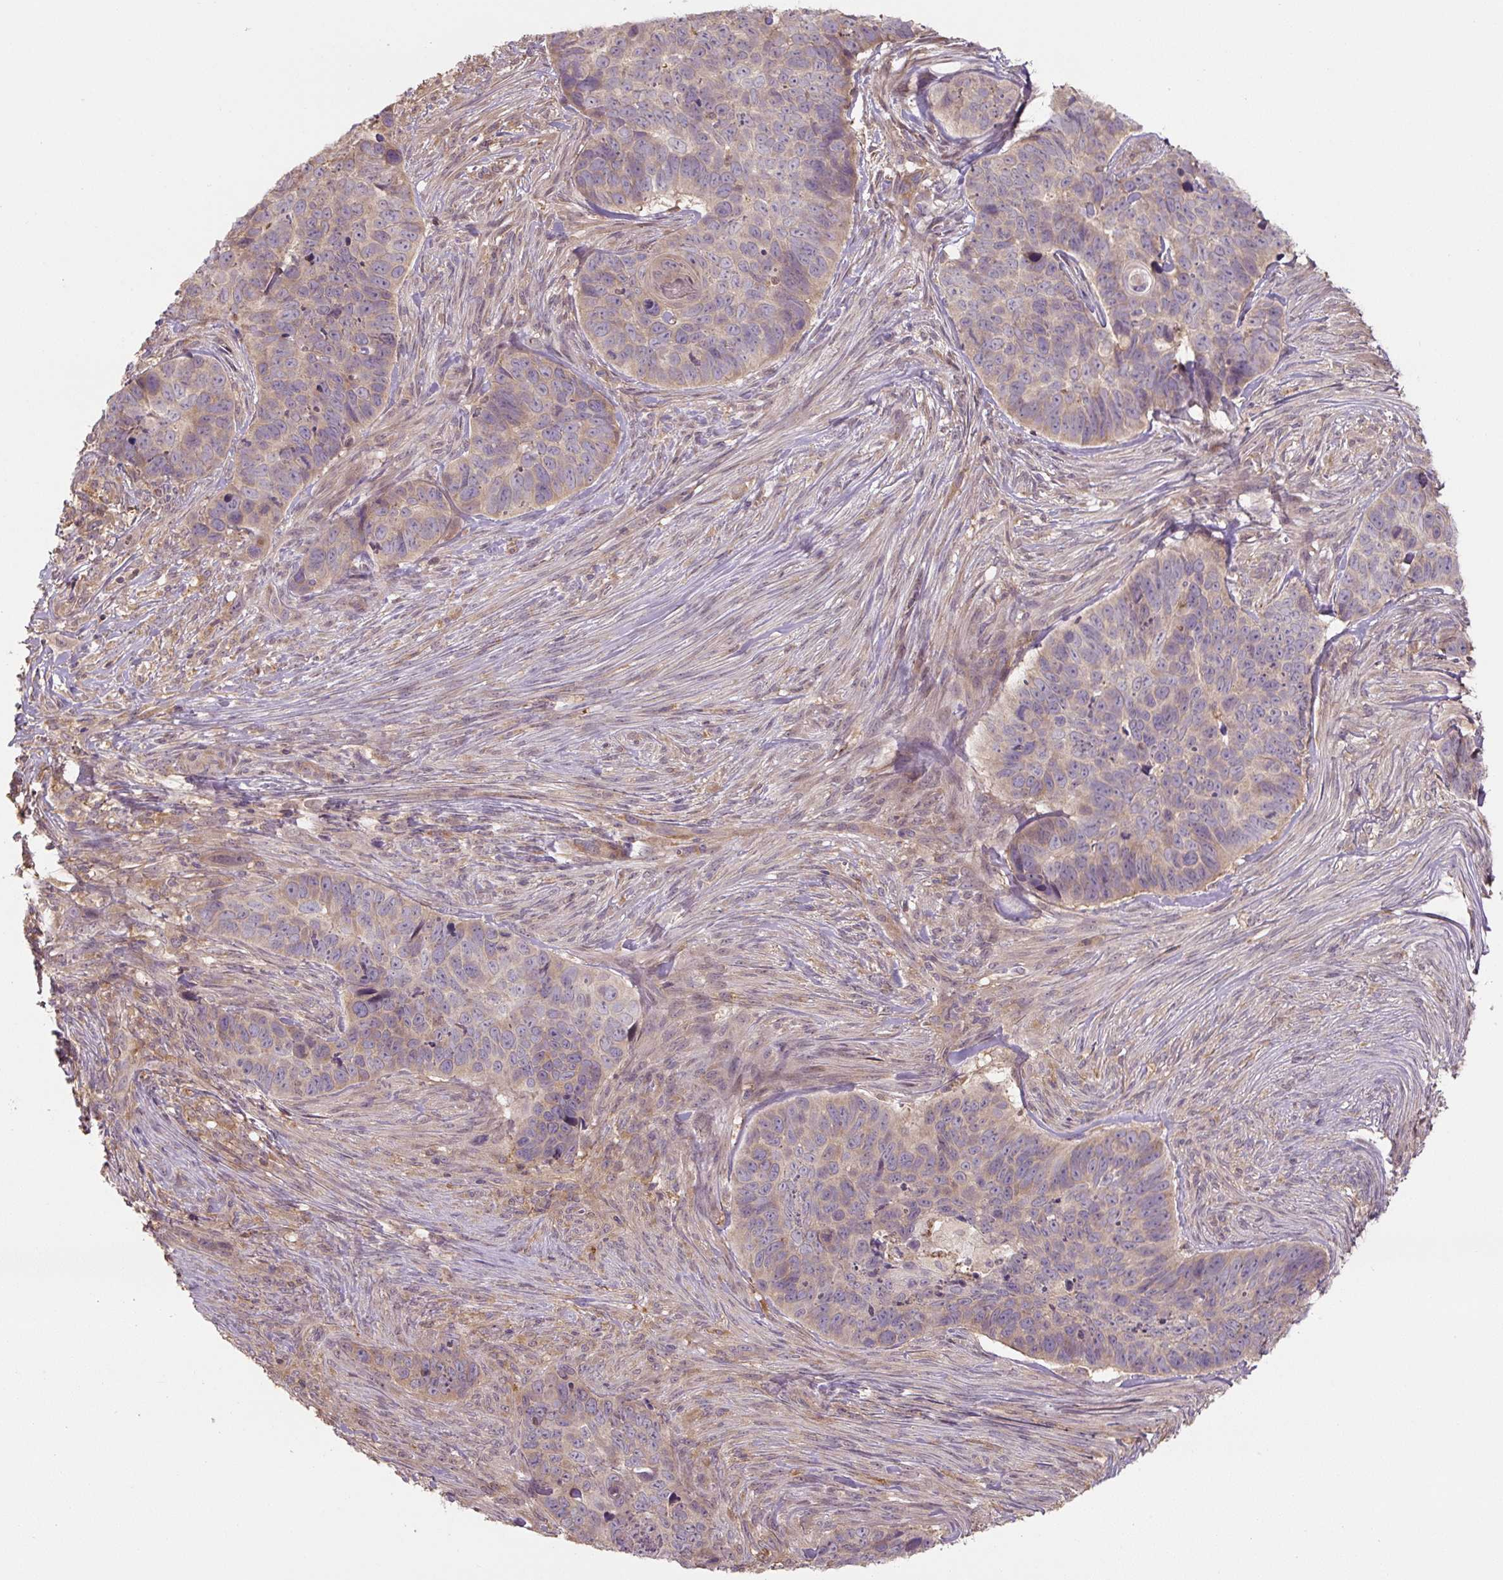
{"staining": {"intensity": "weak", "quantity": "25%-75%", "location": "cytoplasmic/membranous"}, "tissue": "skin cancer", "cell_type": "Tumor cells", "image_type": "cancer", "snomed": [{"axis": "morphology", "description": "Basal cell carcinoma"}, {"axis": "topography", "description": "Skin"}], "caption": "Human skin cancer stained for a protein (brown) reveals weak cytoplasmic/membranous positive positivity in approximately 25%-75% of tumor cells.", "gene": "C2orf73", "patient": {"sex": "female", "age": 82}}